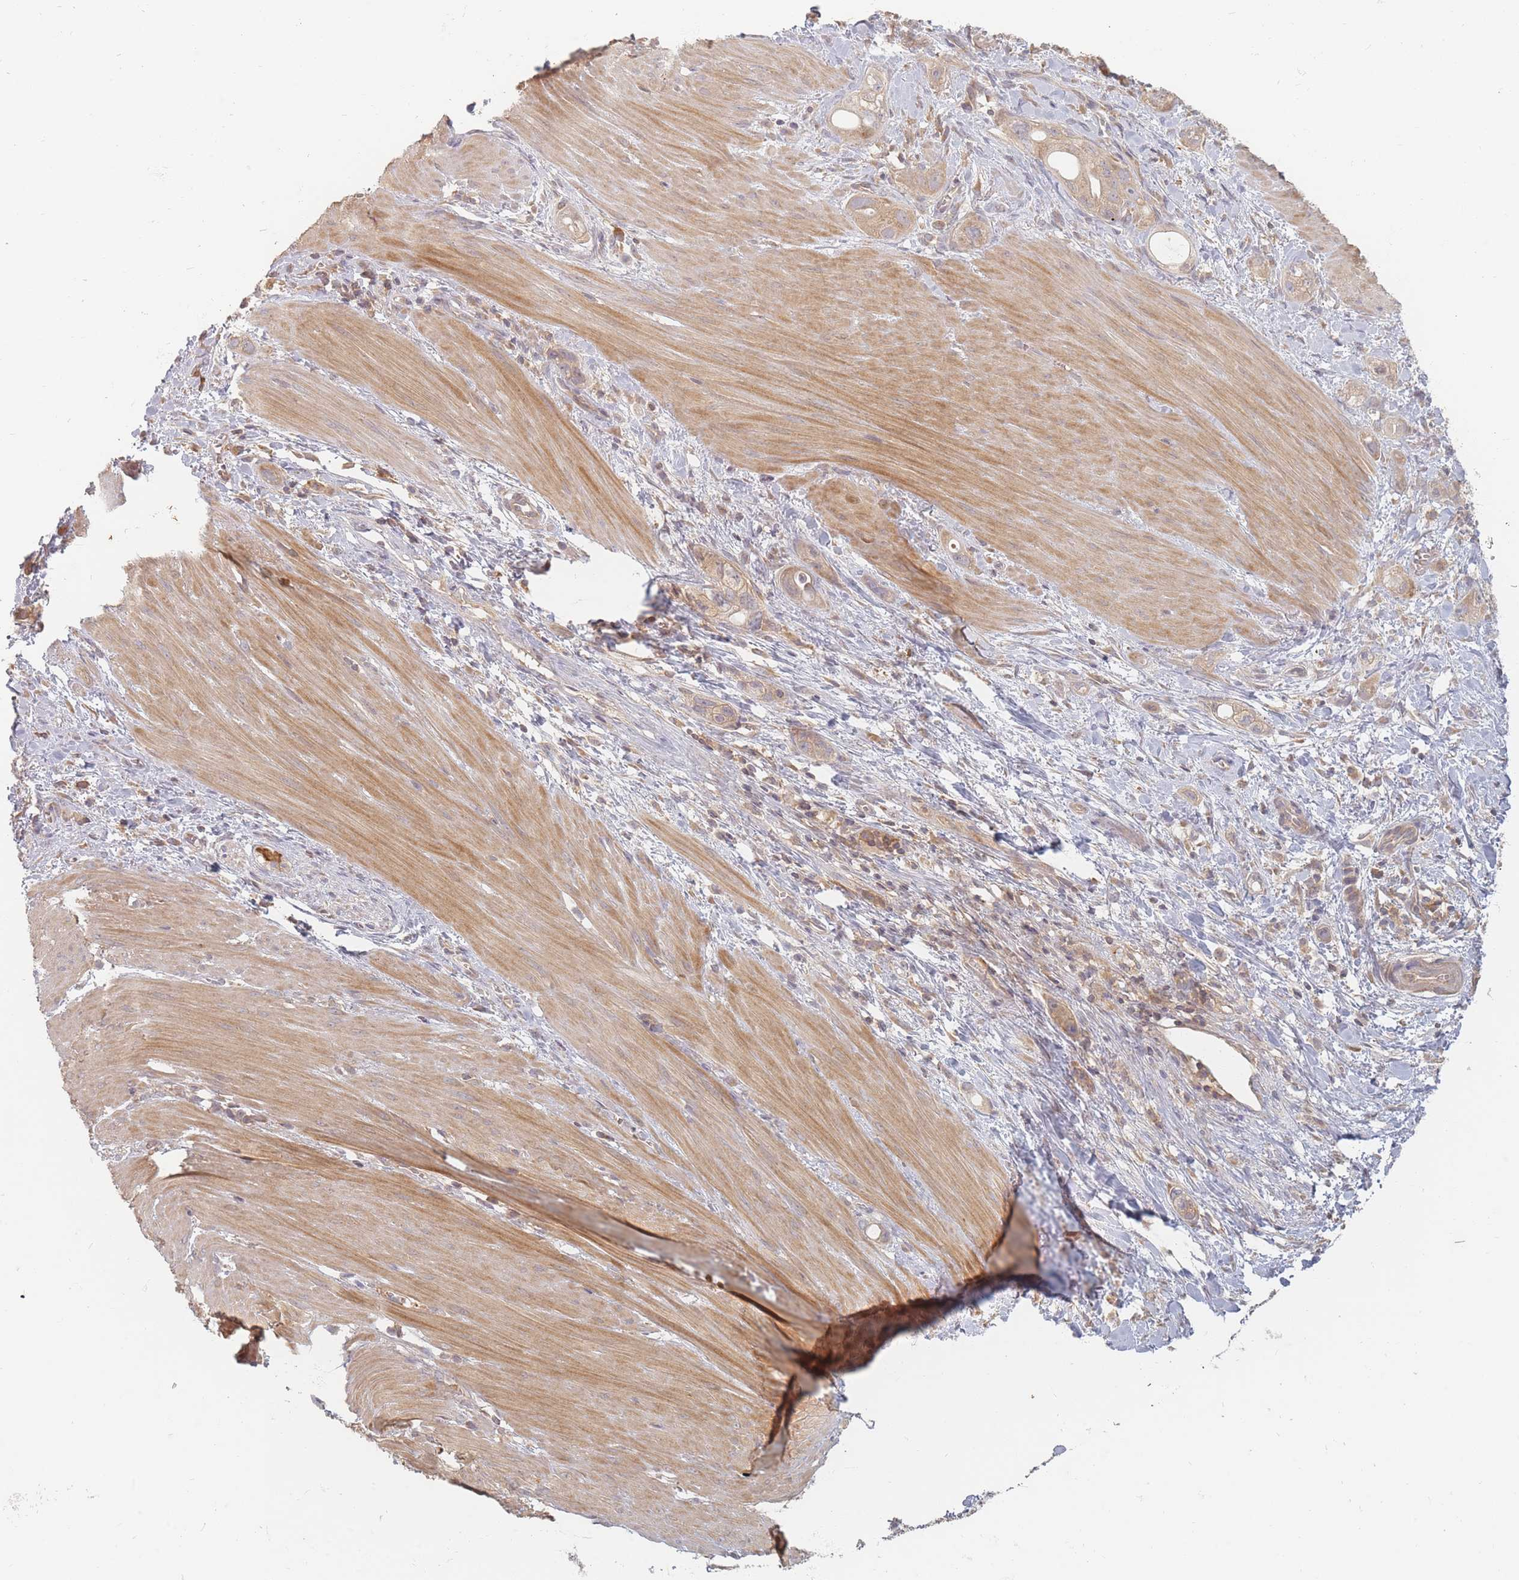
{"staining": {"intensity": "weak", "quantity": ">75%", "location": "cytoplasmic/membranous"}, "tissue": "stomach cancer", "cell_type": "Tumor cells", "image_type": "cancer", "snomed": [{"axis": "morphology", "description": "Adenocarcinoma, NOS"}, {"axis": "topography", "description": "Stomach"}, {"axis": "topography", "description": "Stomach, lower"}], "caption": "Immunohistochemical staining of human stomach adenocarcinoma reveals low levels of weak cytoplasmic/membranous staining in about >75% of tumor cells.", "gene": "SLC35F3", "patient": {"sex": "female", "age": 48}}